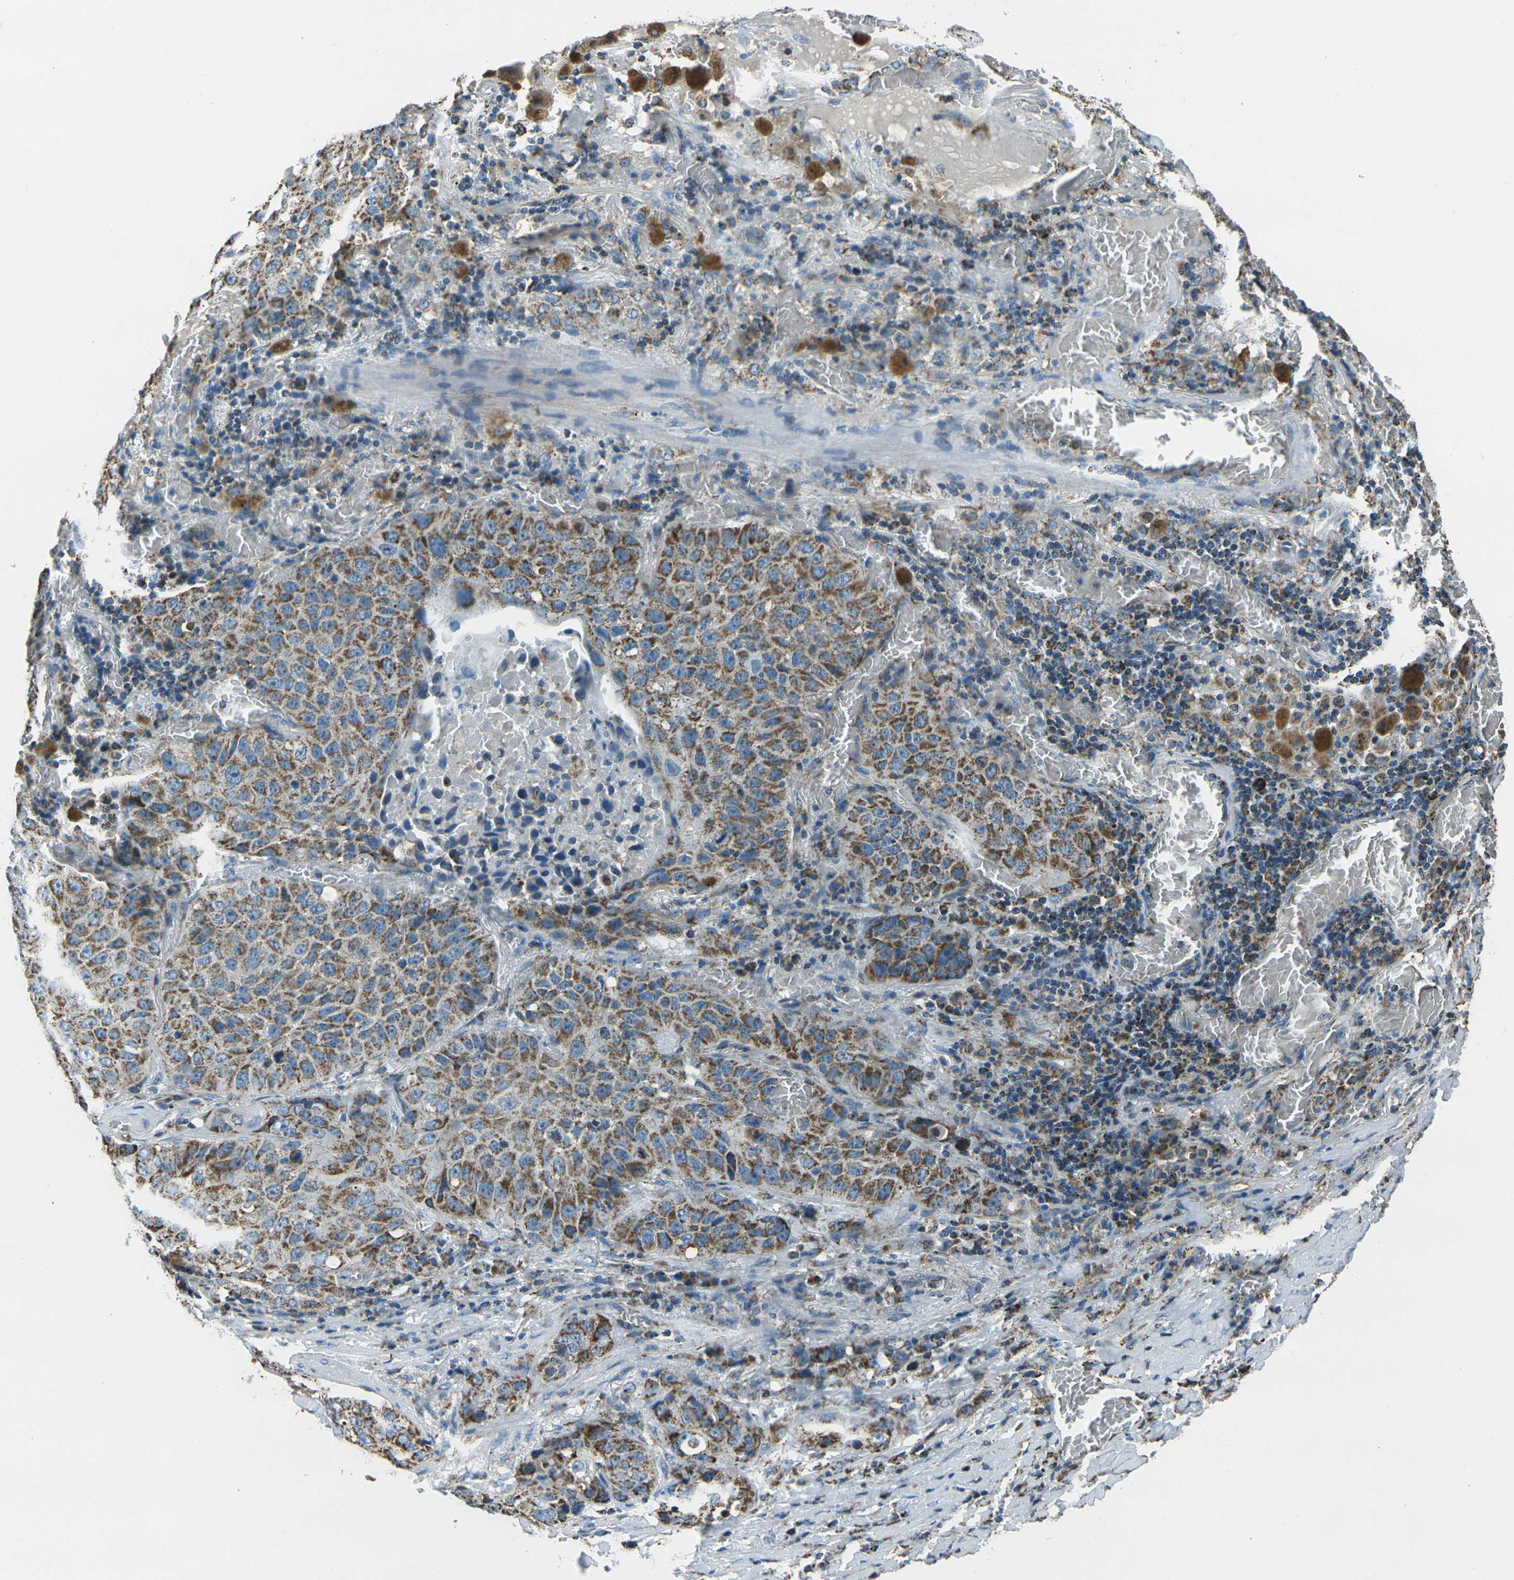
{"staining": {"intensity": "moderate", "quantity": ">75%", "location": "cytoplasmic/membranous"}, "tissue": "lung cancer", "cell_type": "Tumor cells", "image_type": "cancer", "snomed": [{"axis": "morphology", "description": "Squamous cell carcinoma, NOS"}, {"axis": "topography", "description": "Lung"}], "caption": "IHC staining of squamous cell carcinoma (lung), which reveals medium levels of moderate cytoplasmic/membranous expression in about >75% of tumor cells indicating moderate cytoplasmic/membranous protein staining. The staining was performed using DAB (brown) for protein detection and nuclei were counterstained in hematoxylin (blue).", "gene": "IRF3", "patient": {"sex": "male", "age": 57}}